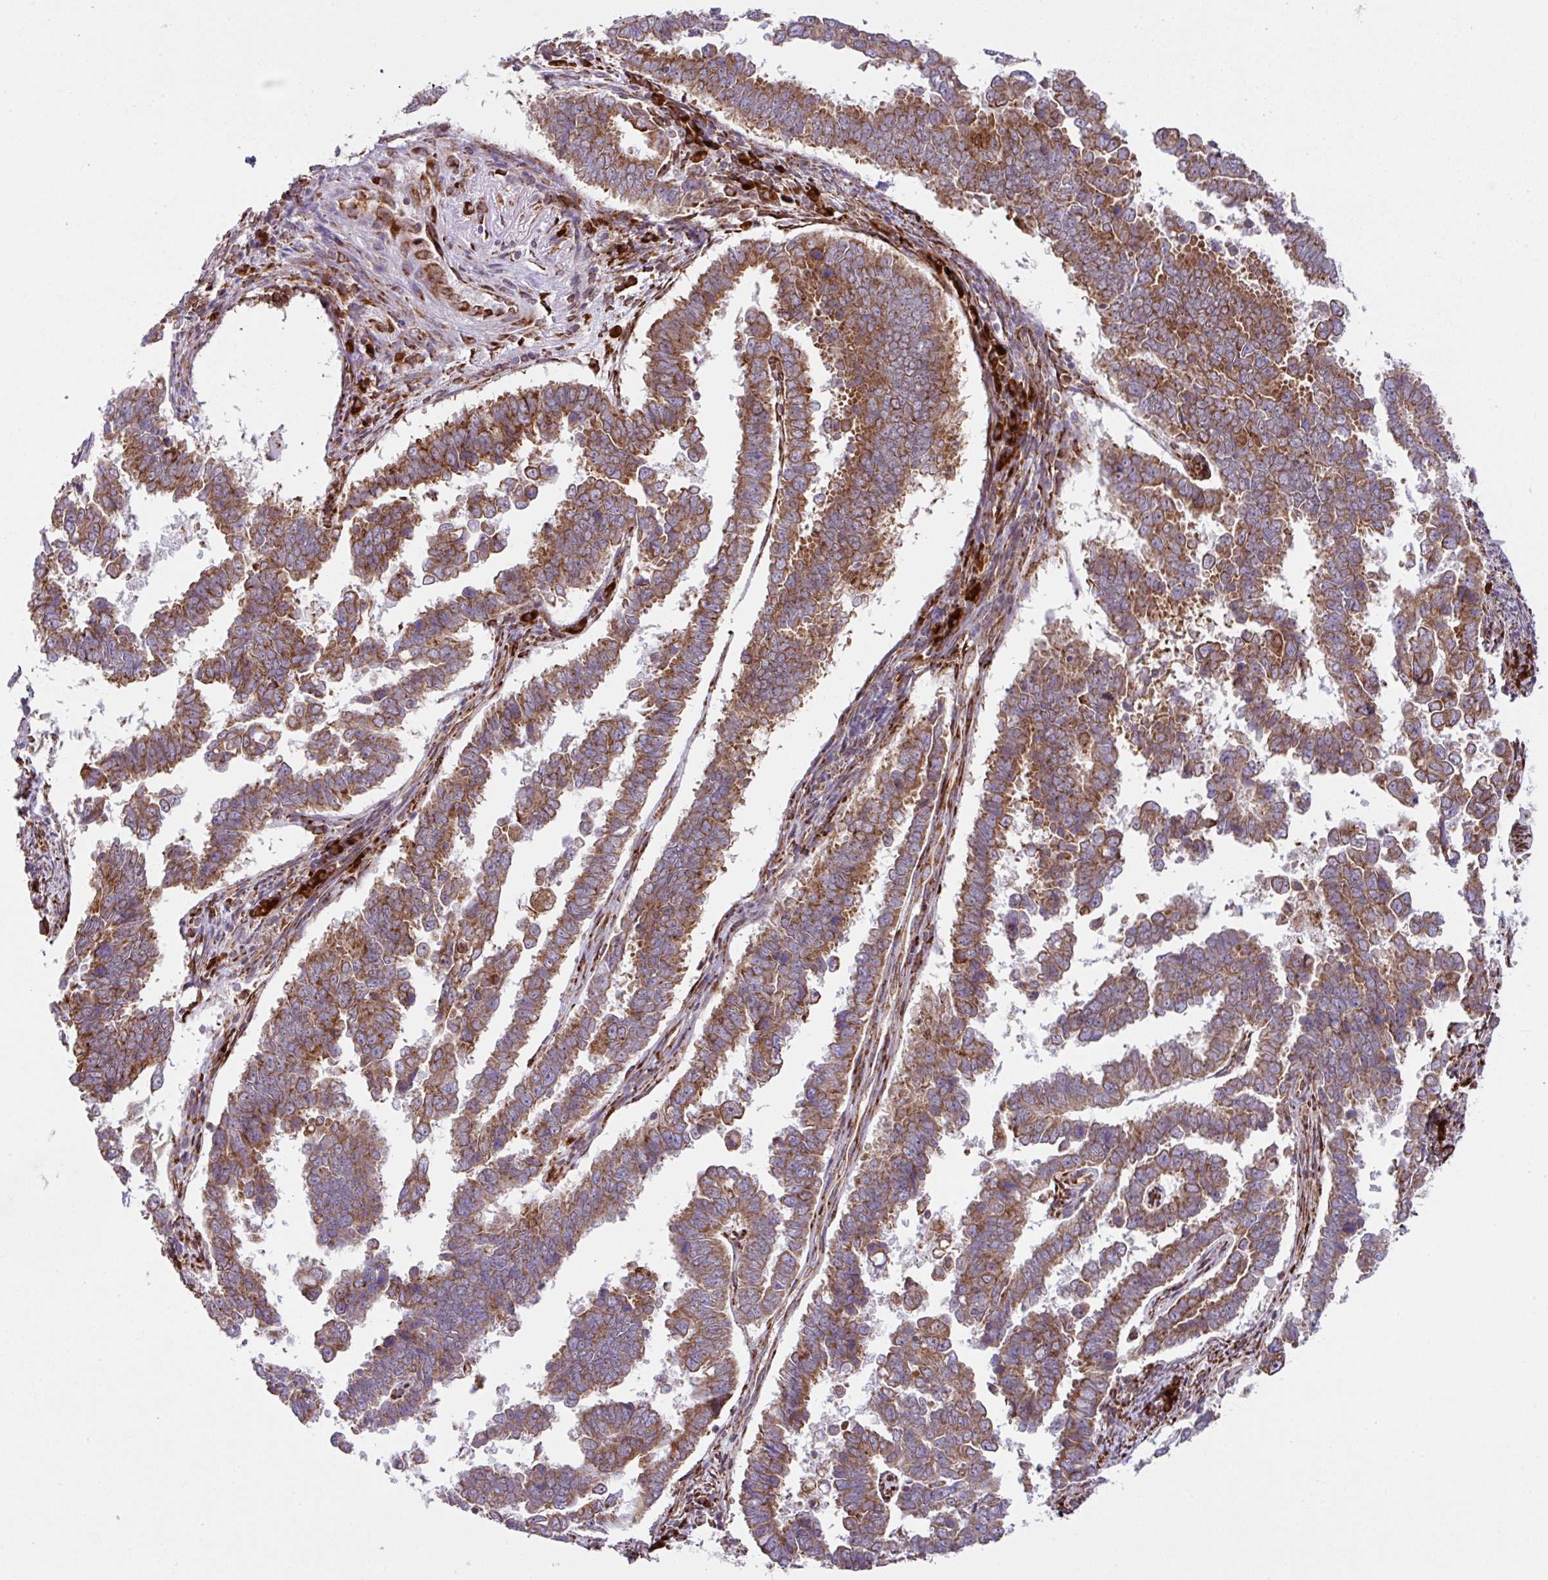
{"staining": {"intensity": "moderate", "quantity": ">75%", "location": "cytoplasmic/membranous"}, "tissue": "endometrial cancer", "cell_type": "Tumor cells", "image_type": "cancer", "snomed": [{"axis": "morphology", "description": "Adenocarcinoma, NOS"}, {"axis": "topography", "description": "Endometrium"}], "caption": "This histopathology image reveals immunohistochemistry staining of human endometrial adenocarcinoma, with medium moderate cytoplasmic/membranous expression in approximately >75% of tumor cells.", "gene": "SLC39A7", "patient": {"sex": "female", "age": 75}}